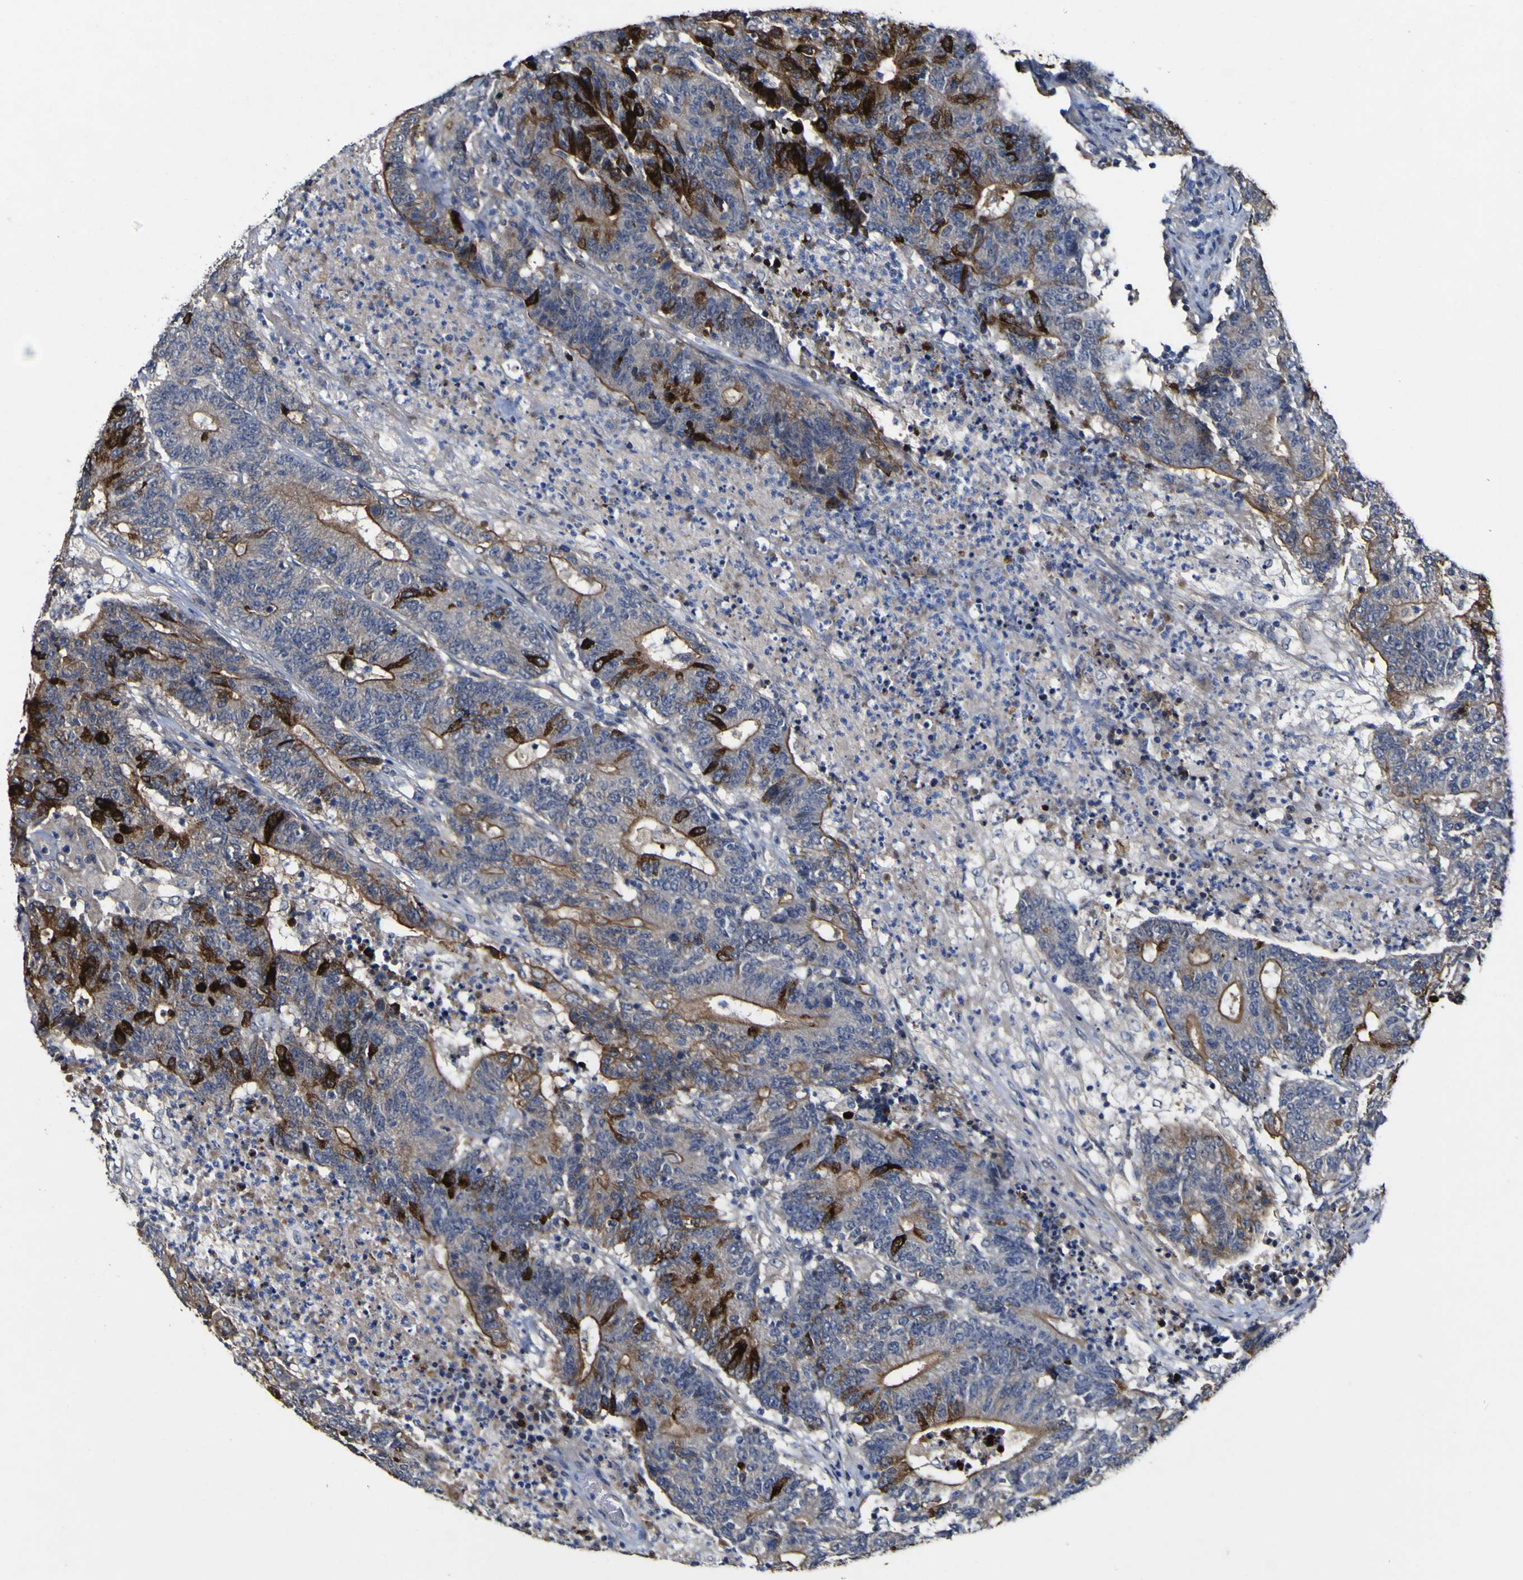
{"staining": {"intensity": "strong", "quantity": "25%-75%", "location": "cytoplasmic/membranous"}, "tissue": "colorectal cancer", "cell_type": "Tumor cells", "image_type": "cancer", "snomed": [{"axis": "morphology", "description": "Normal tissue, NOS"}, {"axis": "morphology", "description": "Adenocarcinoma, NOS"}, {"axis": "topography", "description": "Colon"}], "caption": "An immunohistochemistry (IHC) photomicrograph of tumor tissue is shown. Protein staining in brown shows strong cytoplasmic/membranous positivity in colorectal cancer (adenocarcinoma) within tumor cells.", "gene": "CCL2", "patient": {"sex": "female", "age": 75}}